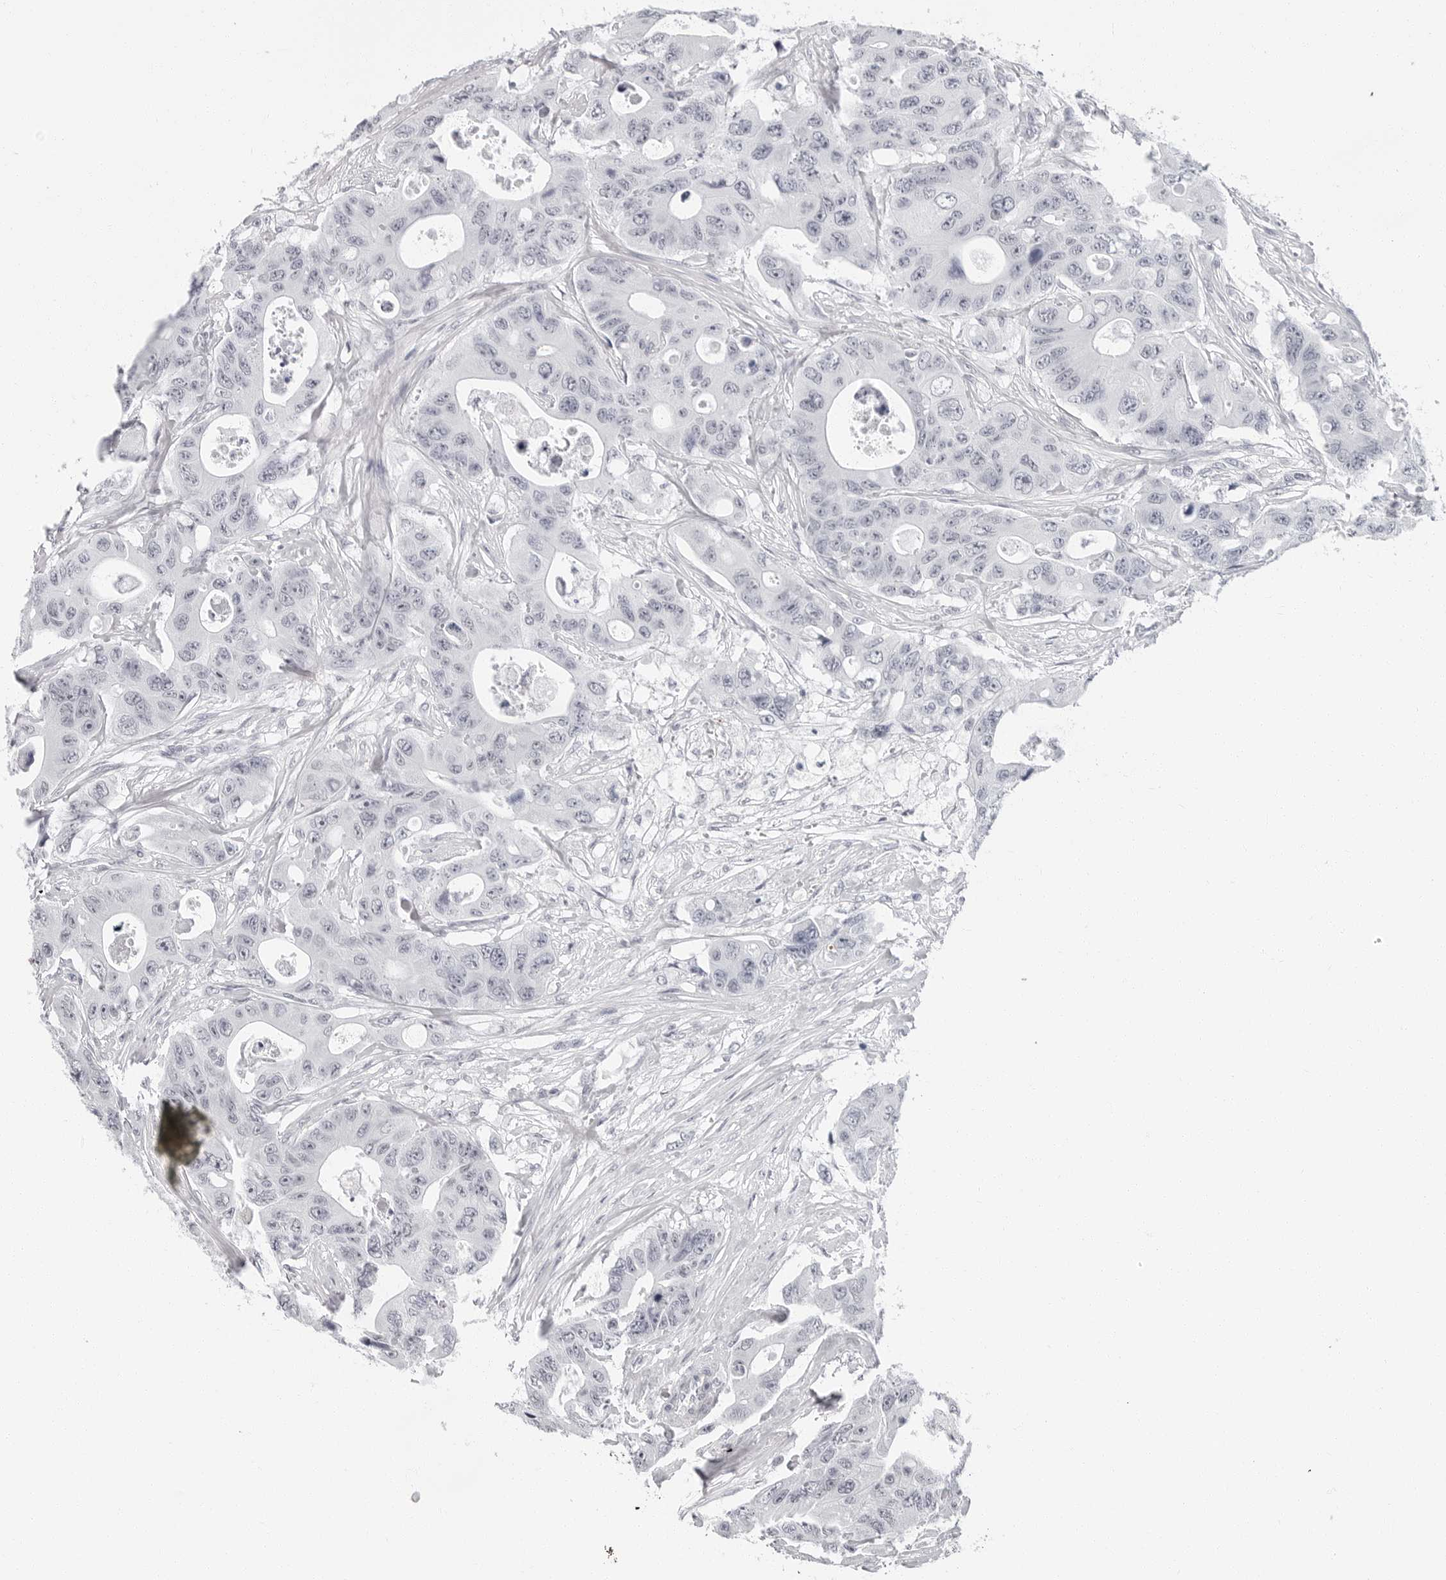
{"staining": {"intensity": "negative", "quantity": "none", "location": "none"}, "tissue": "colorectal cancer", "cell_type": "Tumor cells", "image_type": "cancer", "snomed": [{"axis": "morphology", "description": "Adenocarcinoma, NOS"}, {"axis": "topography", "description": "Colon"}], "caption": "High magnification brightfield microscopy of adenocarcinoma (colorectal) stained with DAB (brown) and counterstained with hematoxylin (blue): tumor cells show no significant staining. (Brightfield microscopy of DAB immunohistochemistry at high magnification).", "gene": "VEZF1", "patient": {"sex": "female", "age": 46}}